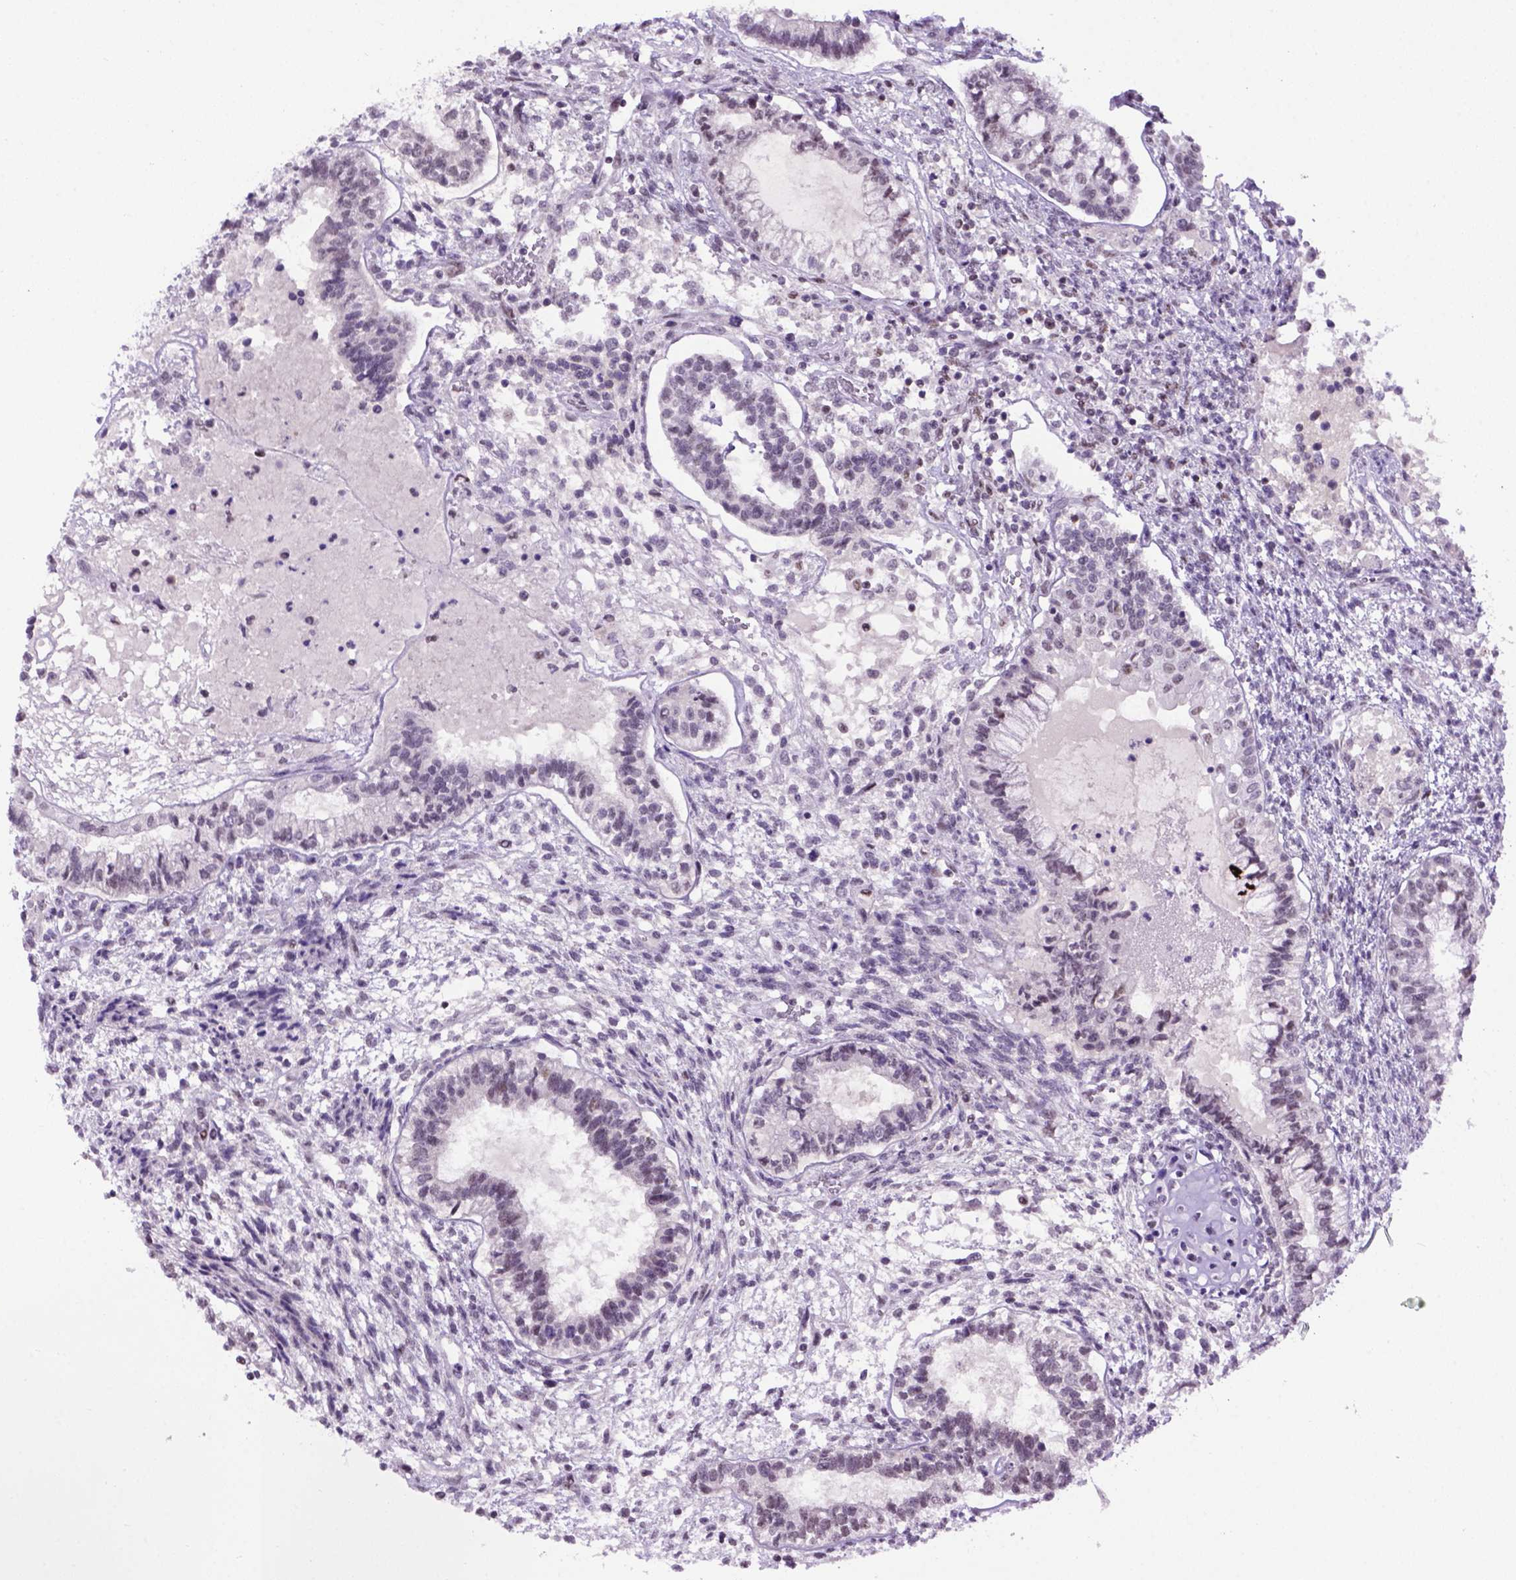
{"staining": {"intensity": "negative", "quantity": "none", "location": "none"}, "tissue": "testis cancer", "cell_type": "Tumor cells", "image_type": "cancer", "snomed": [{"axis": "morphology", "description": "Carcinoma, Embryonal, NOS"}, {"axis": "topography", "description": "Testis"}], "caption": "Tumor cells show no significant staining in testis embryonal carcinoma. (Stains: DAB immunohistochemistry with hematoxylin counter stain, Microscopy: brightfield microscopy at high magnification).", "gene": "TBPL1", "patient": {"sex": "male", "age": 37}}